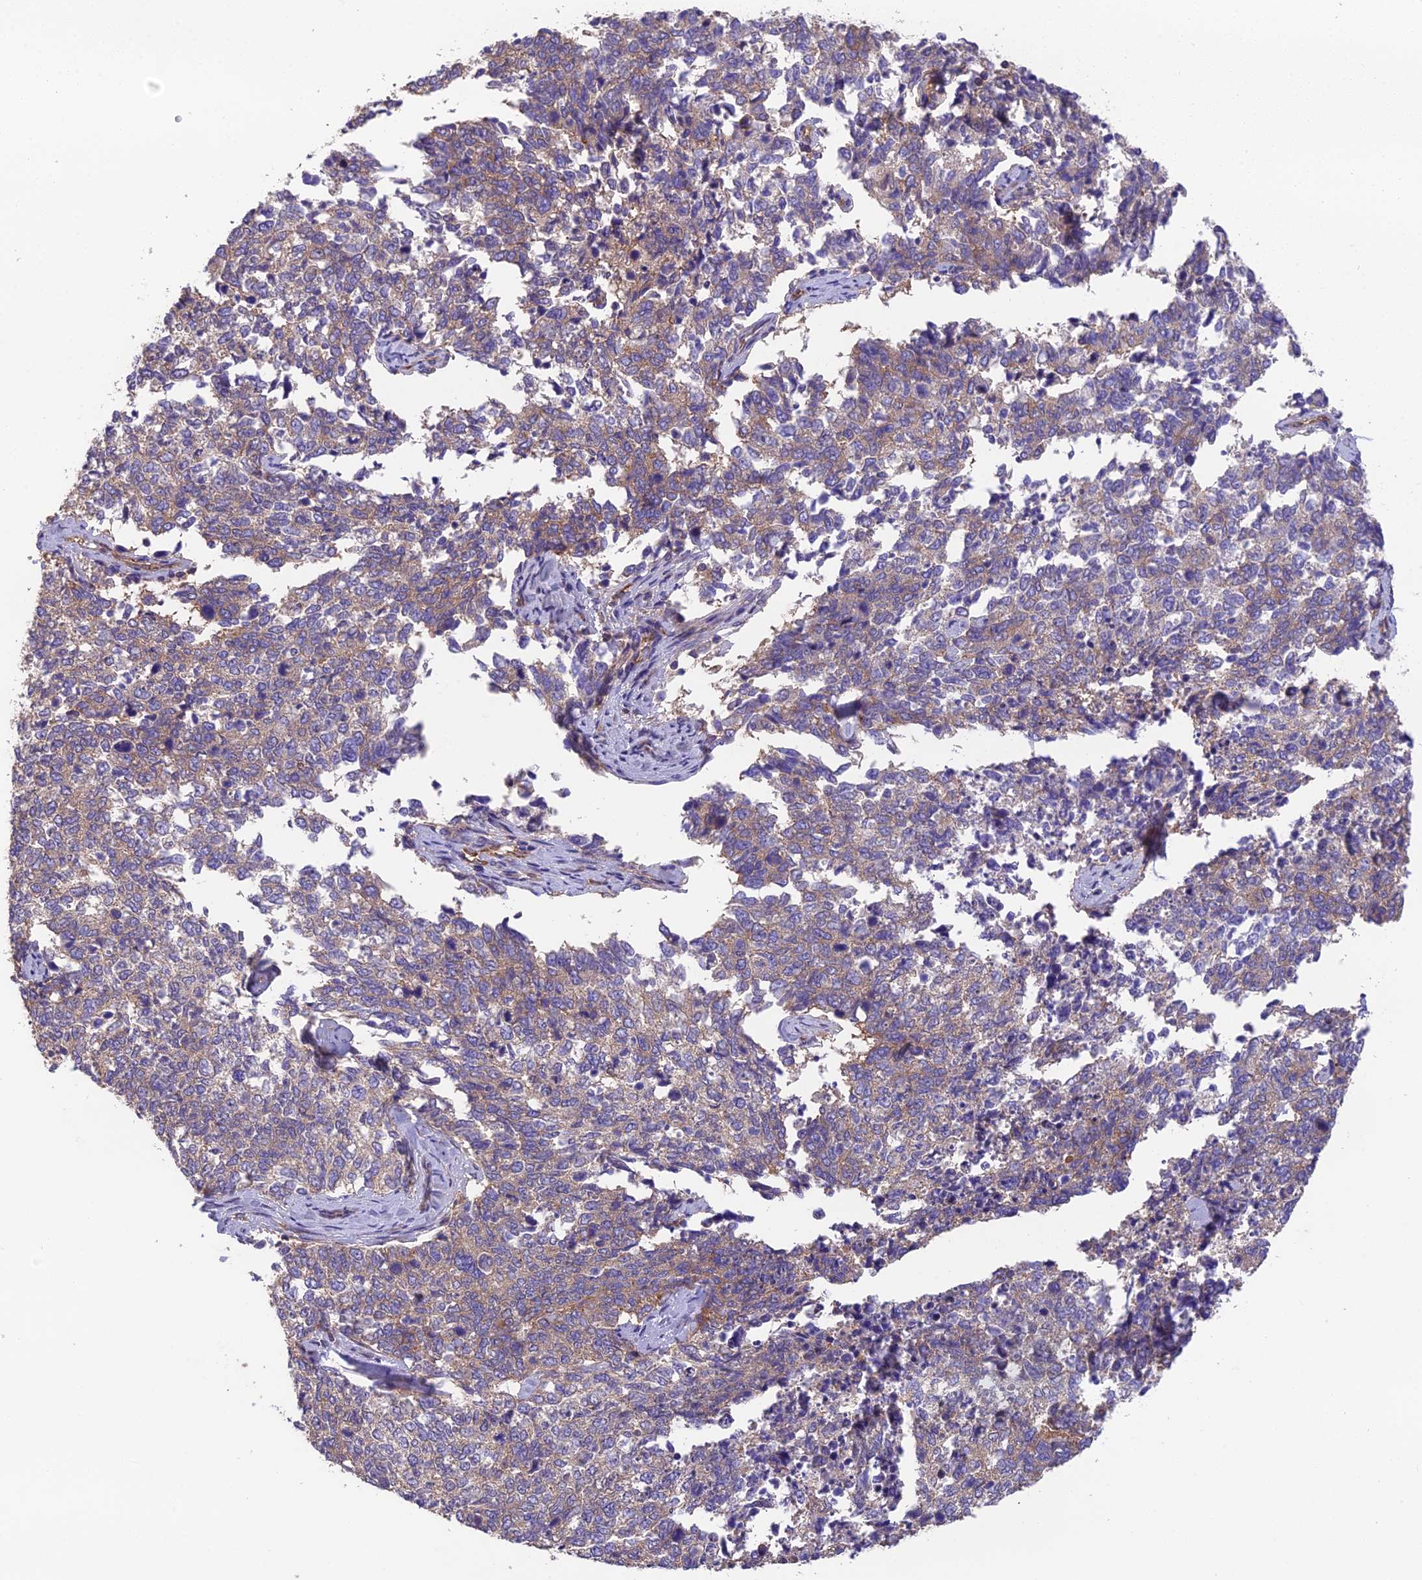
{"staining": {"intensity": "weak", "quantity": ">75%", "location": "cytoplasmic/membranous"}, "tissue": "cervical cancer", "cell_type": "Tumor cells", "image_type": "cancer", "snomed": [{"axis": "morphology", "description": "Squamous cell carcinoma, NOS"}, {"axis": "topography", "description": "Cervix"}], "caption": "Brown immunohistochemical staining in squamous cell carcinoma (cervical) shows weak cytoplasmic/membranous expression in approximately >75% of tumor cells.", "gene": "BLOC1S4", "patient": {"sex": "female", "age": 63}}